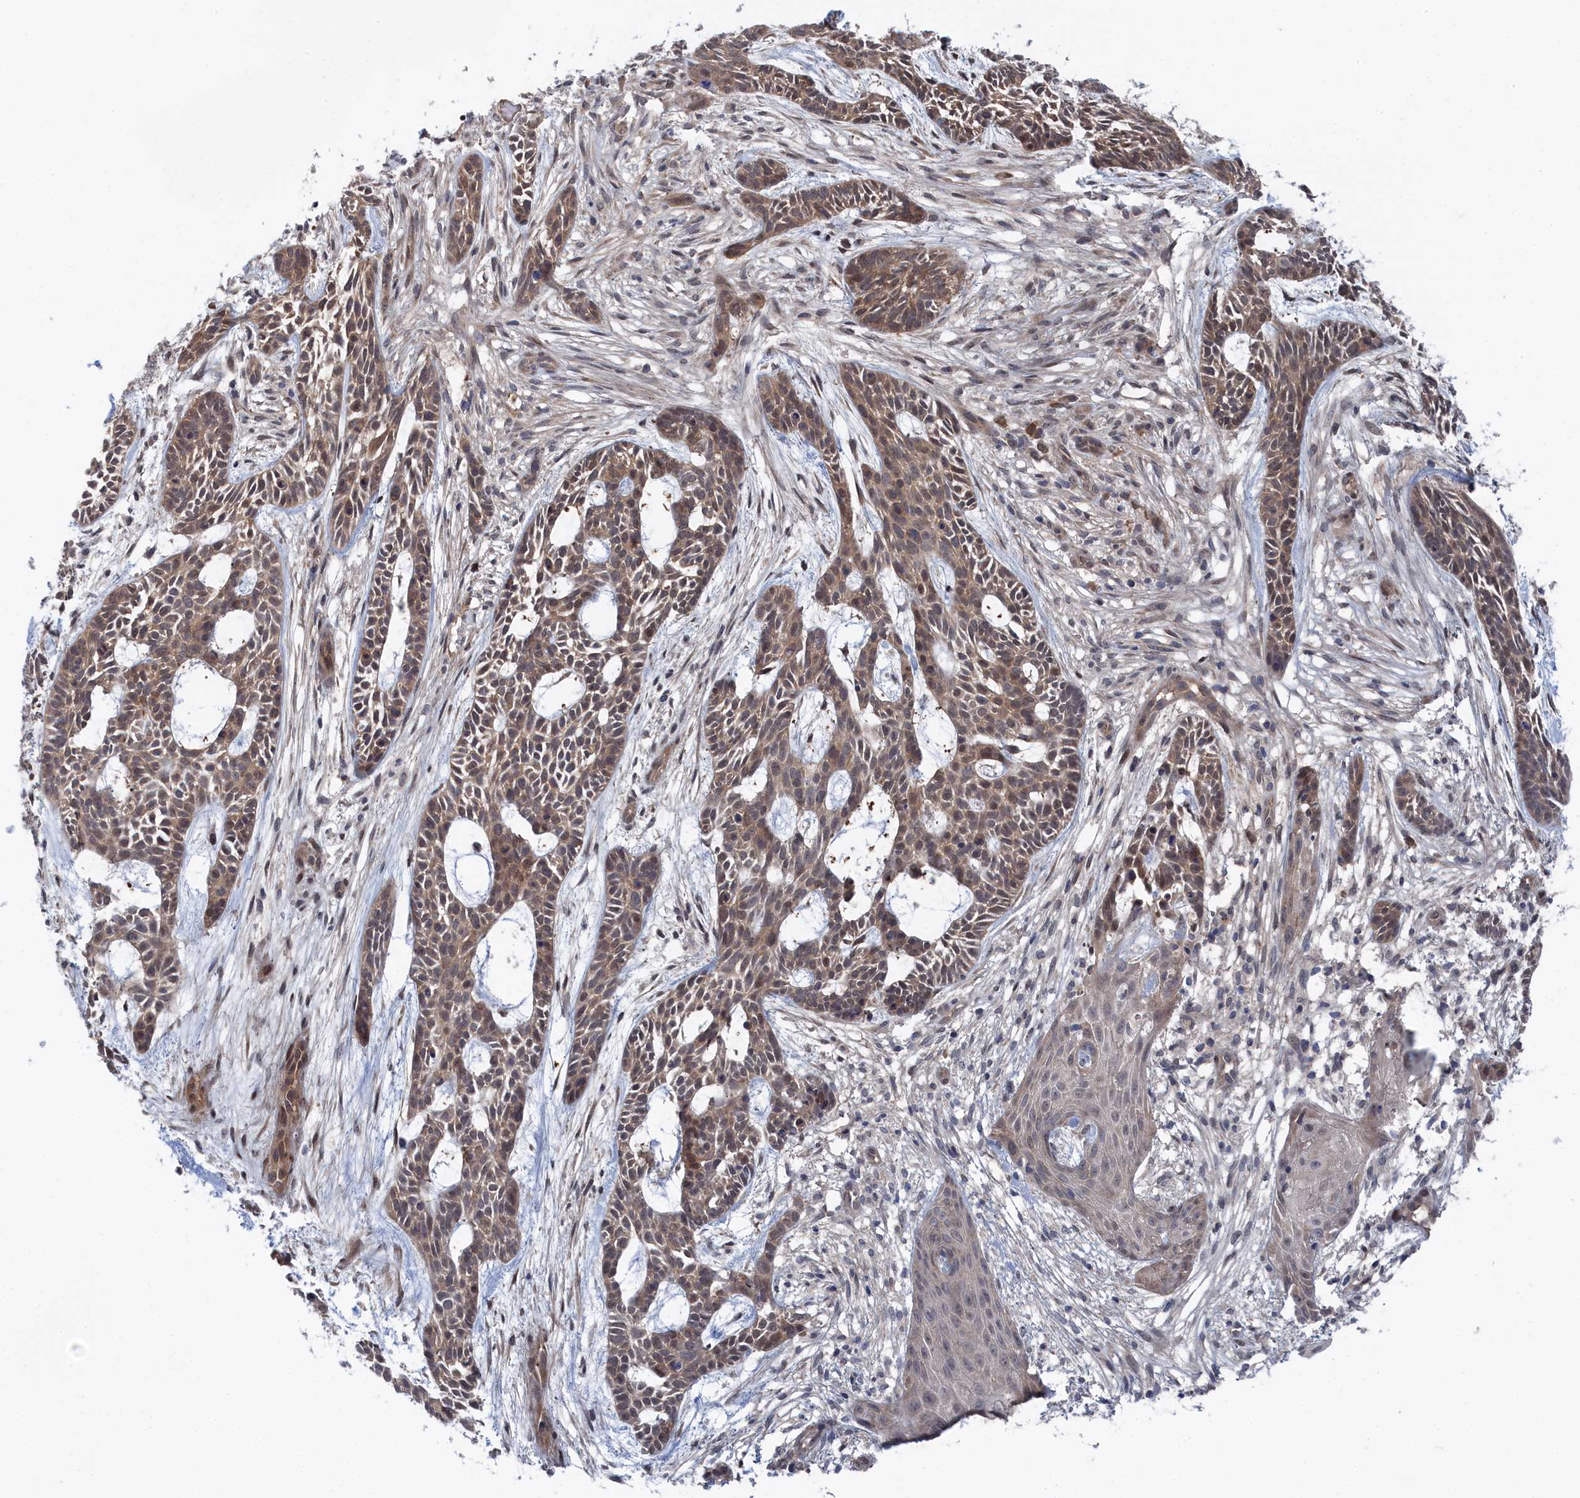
{"staining": {"intensity": "weak", "quantity": ">75%", "location": "cytoplasmic/membranous,nuclear"}, "tissue": "skin cancer", "cell_type": "Tumor cells", "image_type": "cancer", "snomed": [{"axis": "morphology", "description": "Basal cell carcinoma"}, {"axis": "topography", "description": "Skin"}], "caption": "Basal cell carcinoma (skin) tissue shows weak cytoplasmic/membranous and nuclear positivity in about >75% of tumor cells, visualized by immunohistochemistry.", "gene": "IRGQ", "patient": {"sex": "male", "age": 89}}